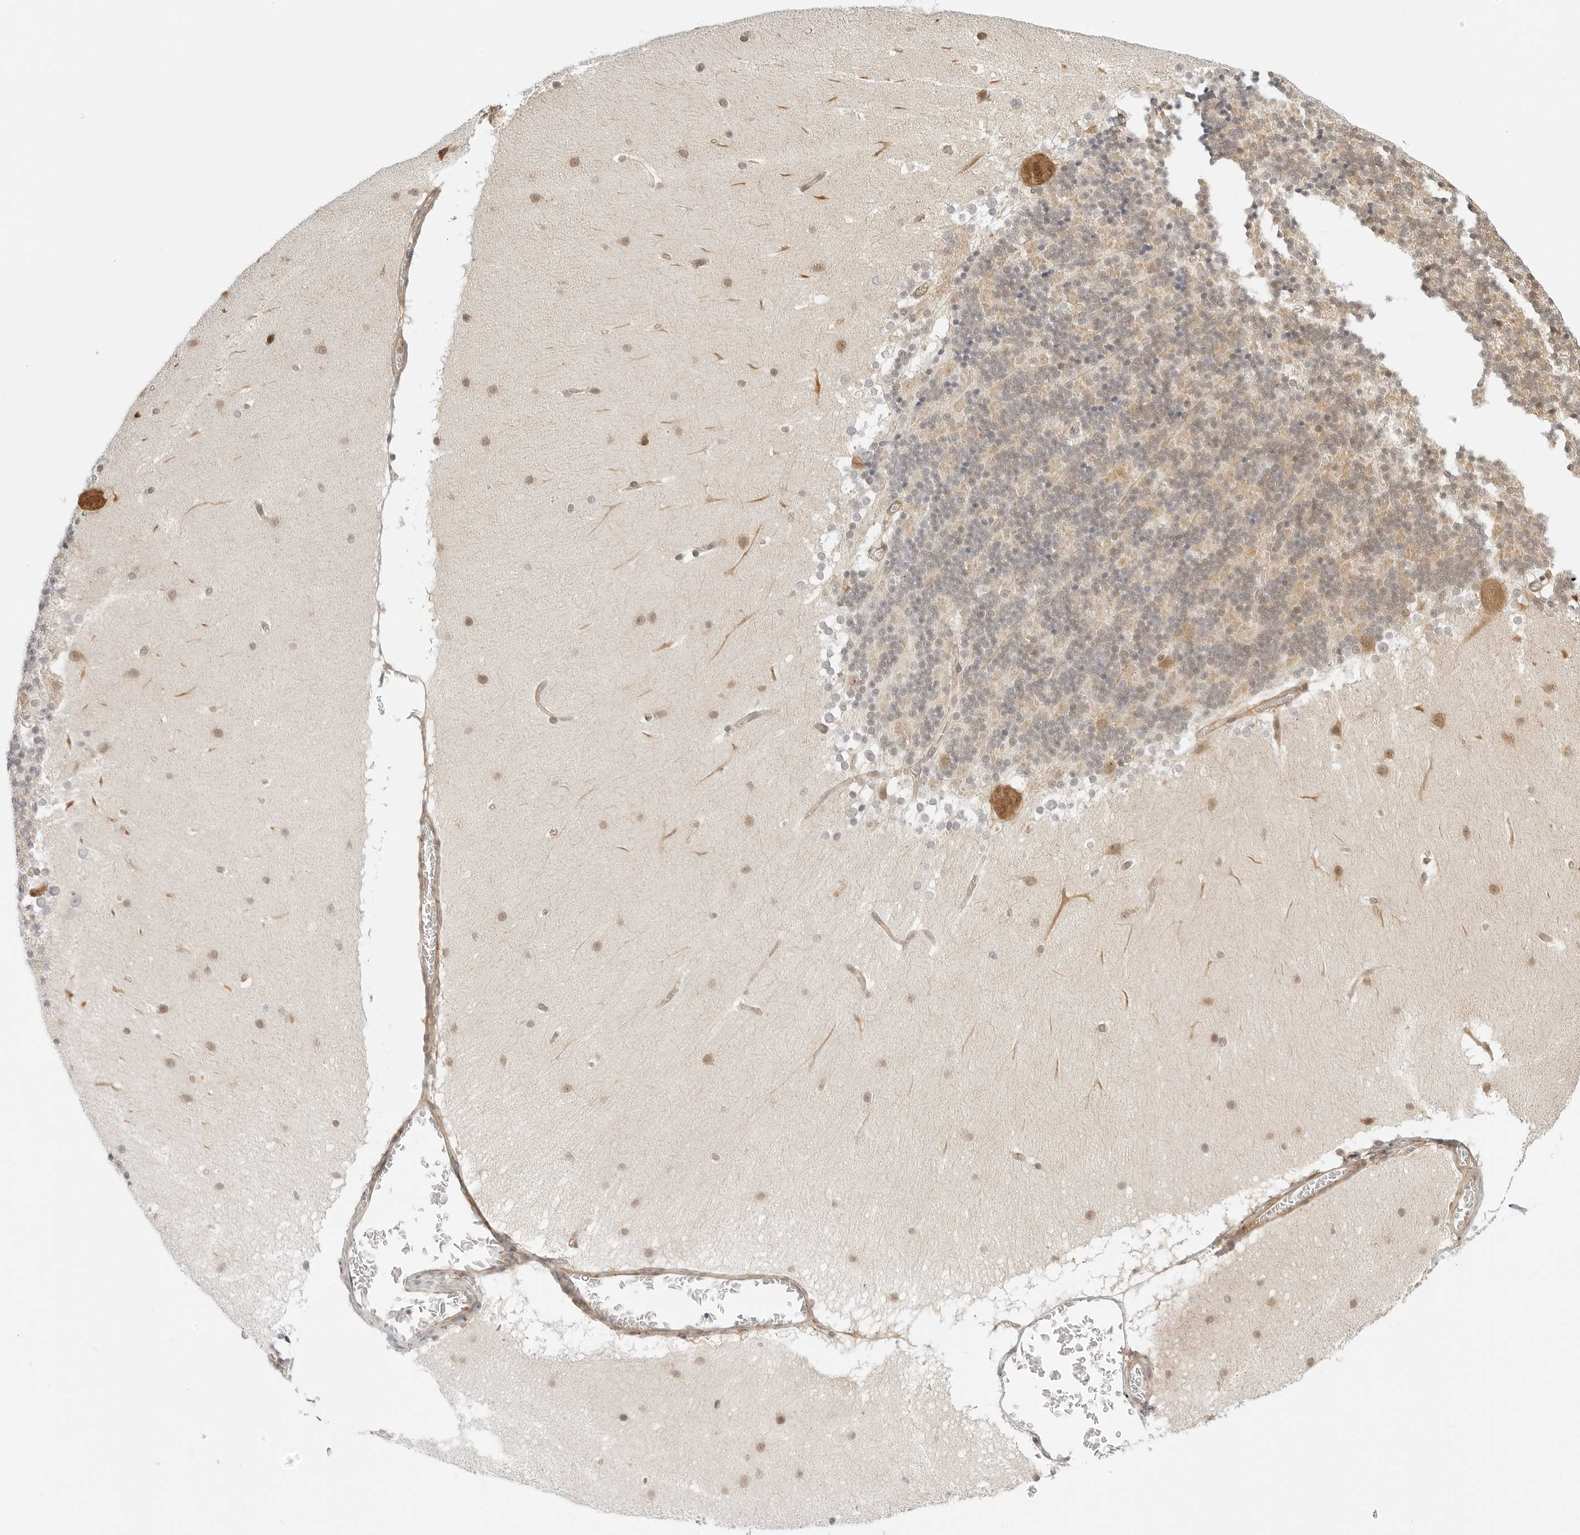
{"staining": {"intensity": "weak", "quantity": "25%-75%", "location": "cytoplasmic/membranous"}, "tissue": "cerebellum", "cell_type": "Cells in granular layer", "image_type": "normal", "snomed": [{"axis": "morphology", "description": "Normal tissue, NOS"}, {"axis": "topography", "description": "Cerebellum"}], "caption": "Cells in granular layer demonstrate weak cytoplasmic/membranous staining in approximately 25%-75% of cells in benign cerebellum. The protein is stained brown, and the nuclei are stained in blue (DAB (3,3'-diaminobenzidine) IHC with brightfield microscopy, high magnification).", "gene": "TCP1", "patient": {"sex": "female", "age": 19}}